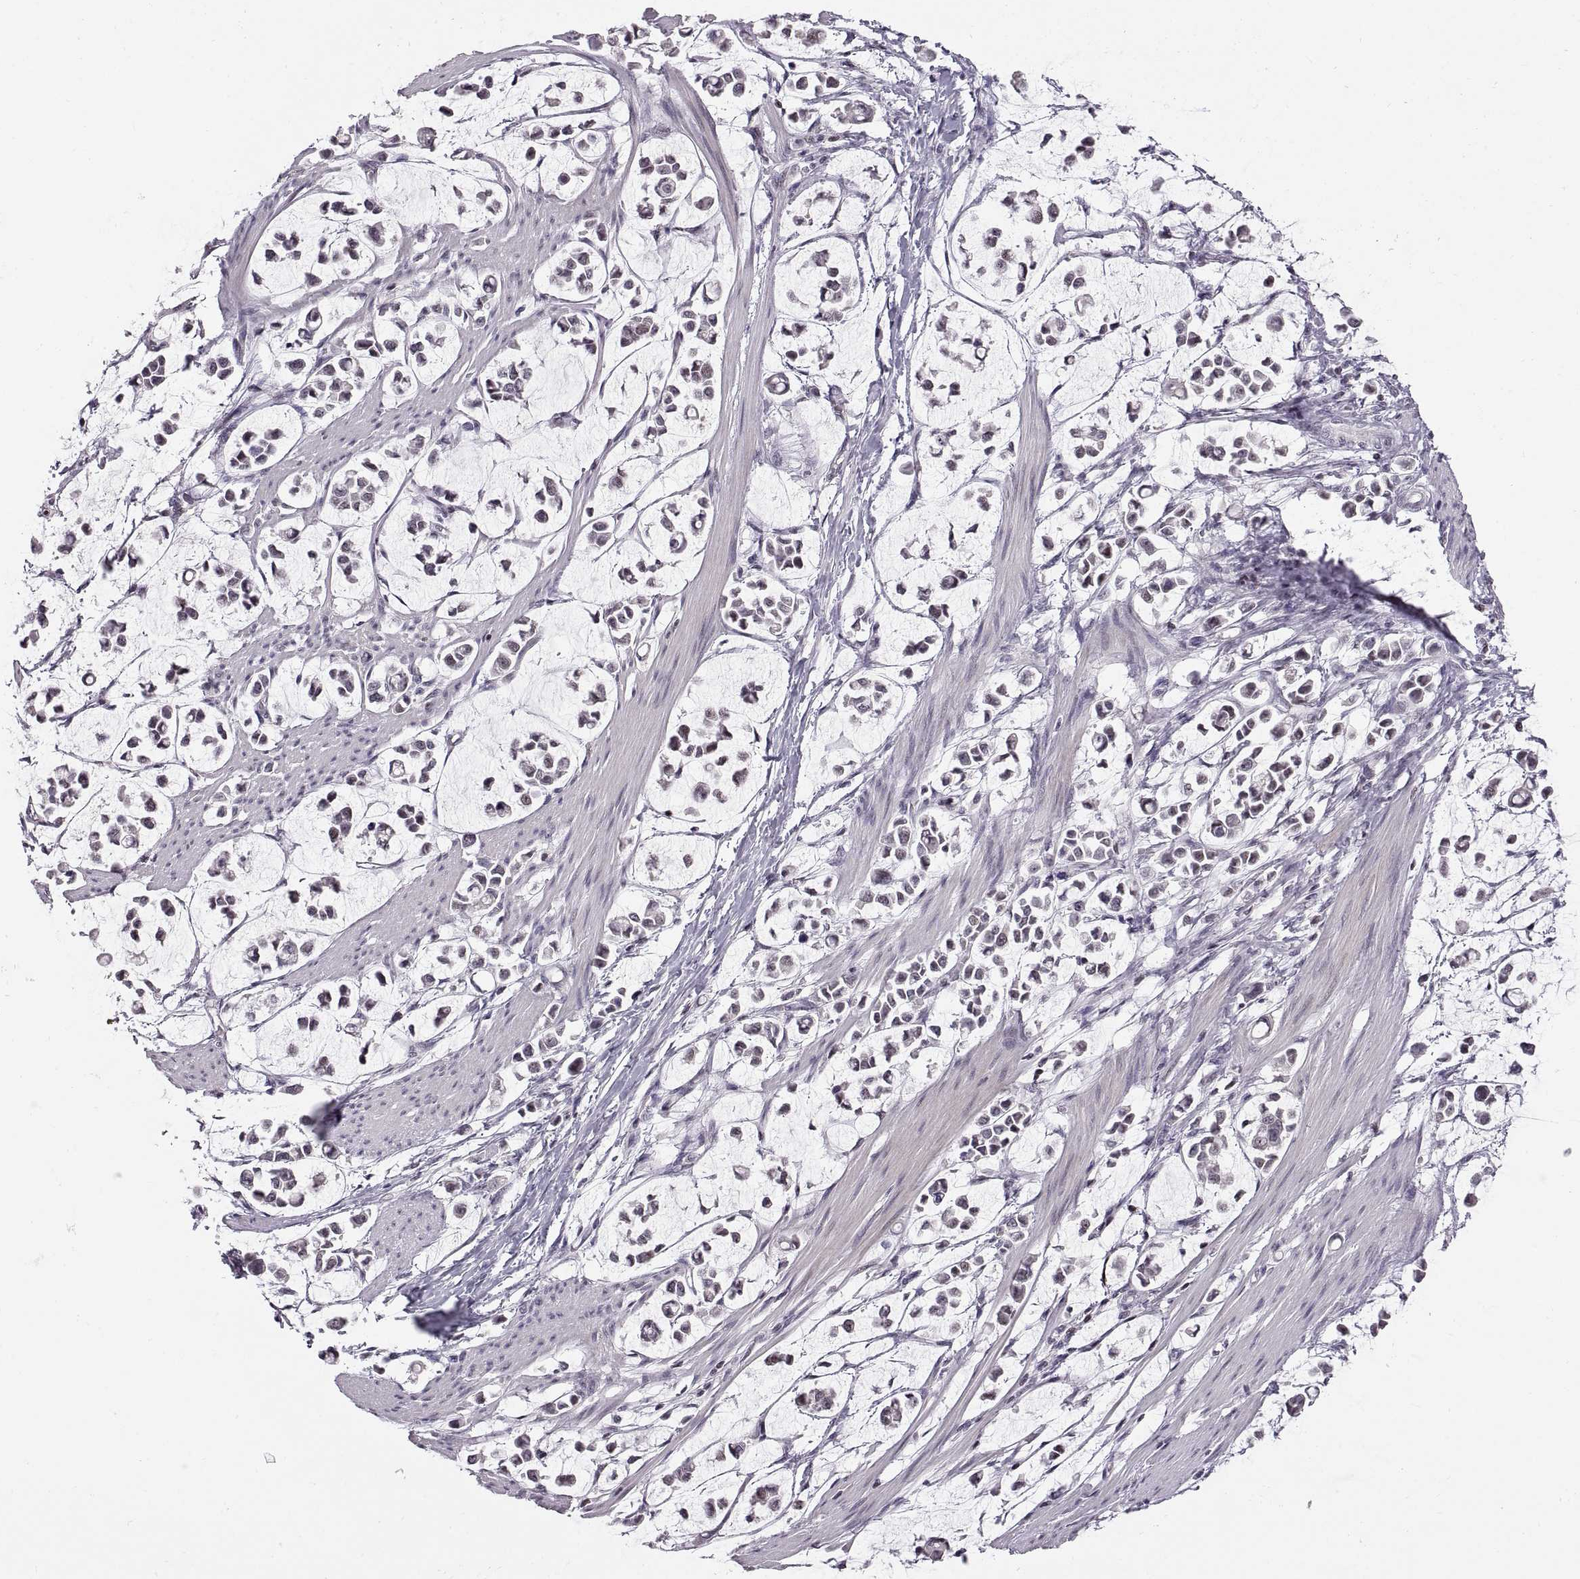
{"staining": {"intensity": "negative", "quantity": "none", "location": "none"}, "tissue": "stomach cancer", "cell_type": "Tumor cells", "image_type": "cancer", "snomed": [{"axis": "morphology", "description": "Adenocarcinoma, NOS"}, {"axis": "topography", "description": "Stomach"}], "caption": "Immunohistochemical staining of human stomach adenocarcinoma displays no significant positivity in tumor cells.", "gene": "NEK2", "patient": {"sex": "male", "age": 82}}